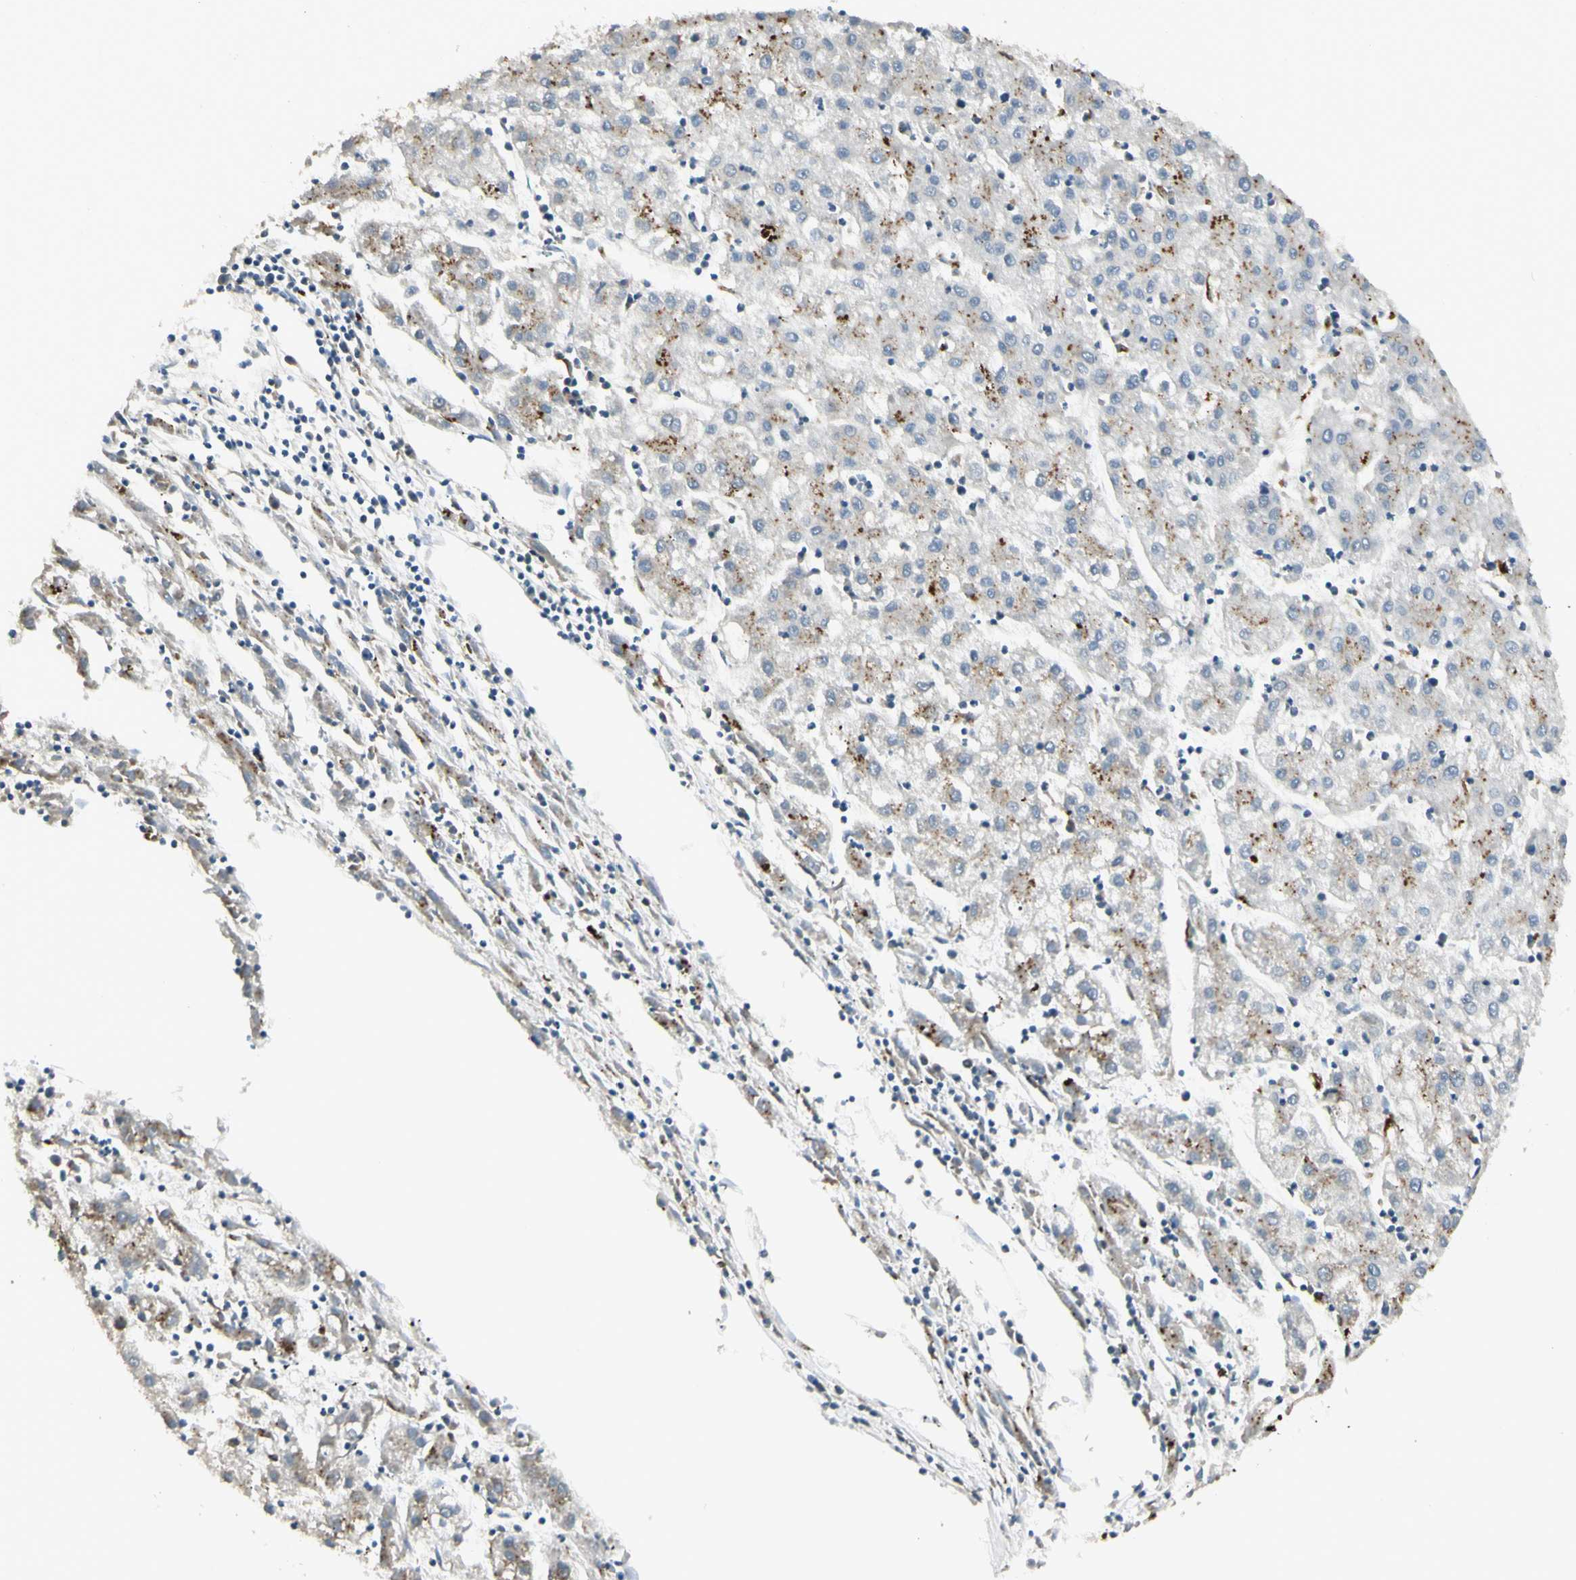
{"staining": {"intensity": "moderate", "quantity": "<25%", "location": "cytoplasmic/membranous"}, "tissue": "liver cancer", "cell_type": "Tumor cells", "image_type": "cancer", "snomed": [{"axis": "morphology", "description": "Carcinoma, Hepatocellular, NOS"}, {"axis": "topography", "description": "Liver"}], "caption": "IHC staining of liver cancer (hepatocellular carcinoma), which displays low levels of moderate cytoplasmic/membranous positivity in approximately <25% of tumor cells indicating moderate cytoplasmic/membranous protein expression. The staining was performed using DAB (3,3'-diaminobenzidine) (brown) for protein detection and nuclei were counterstained in hematoxylin (blue).", "gene": "NDFIP1", "patient": {"sex": "male", "age": 72}}